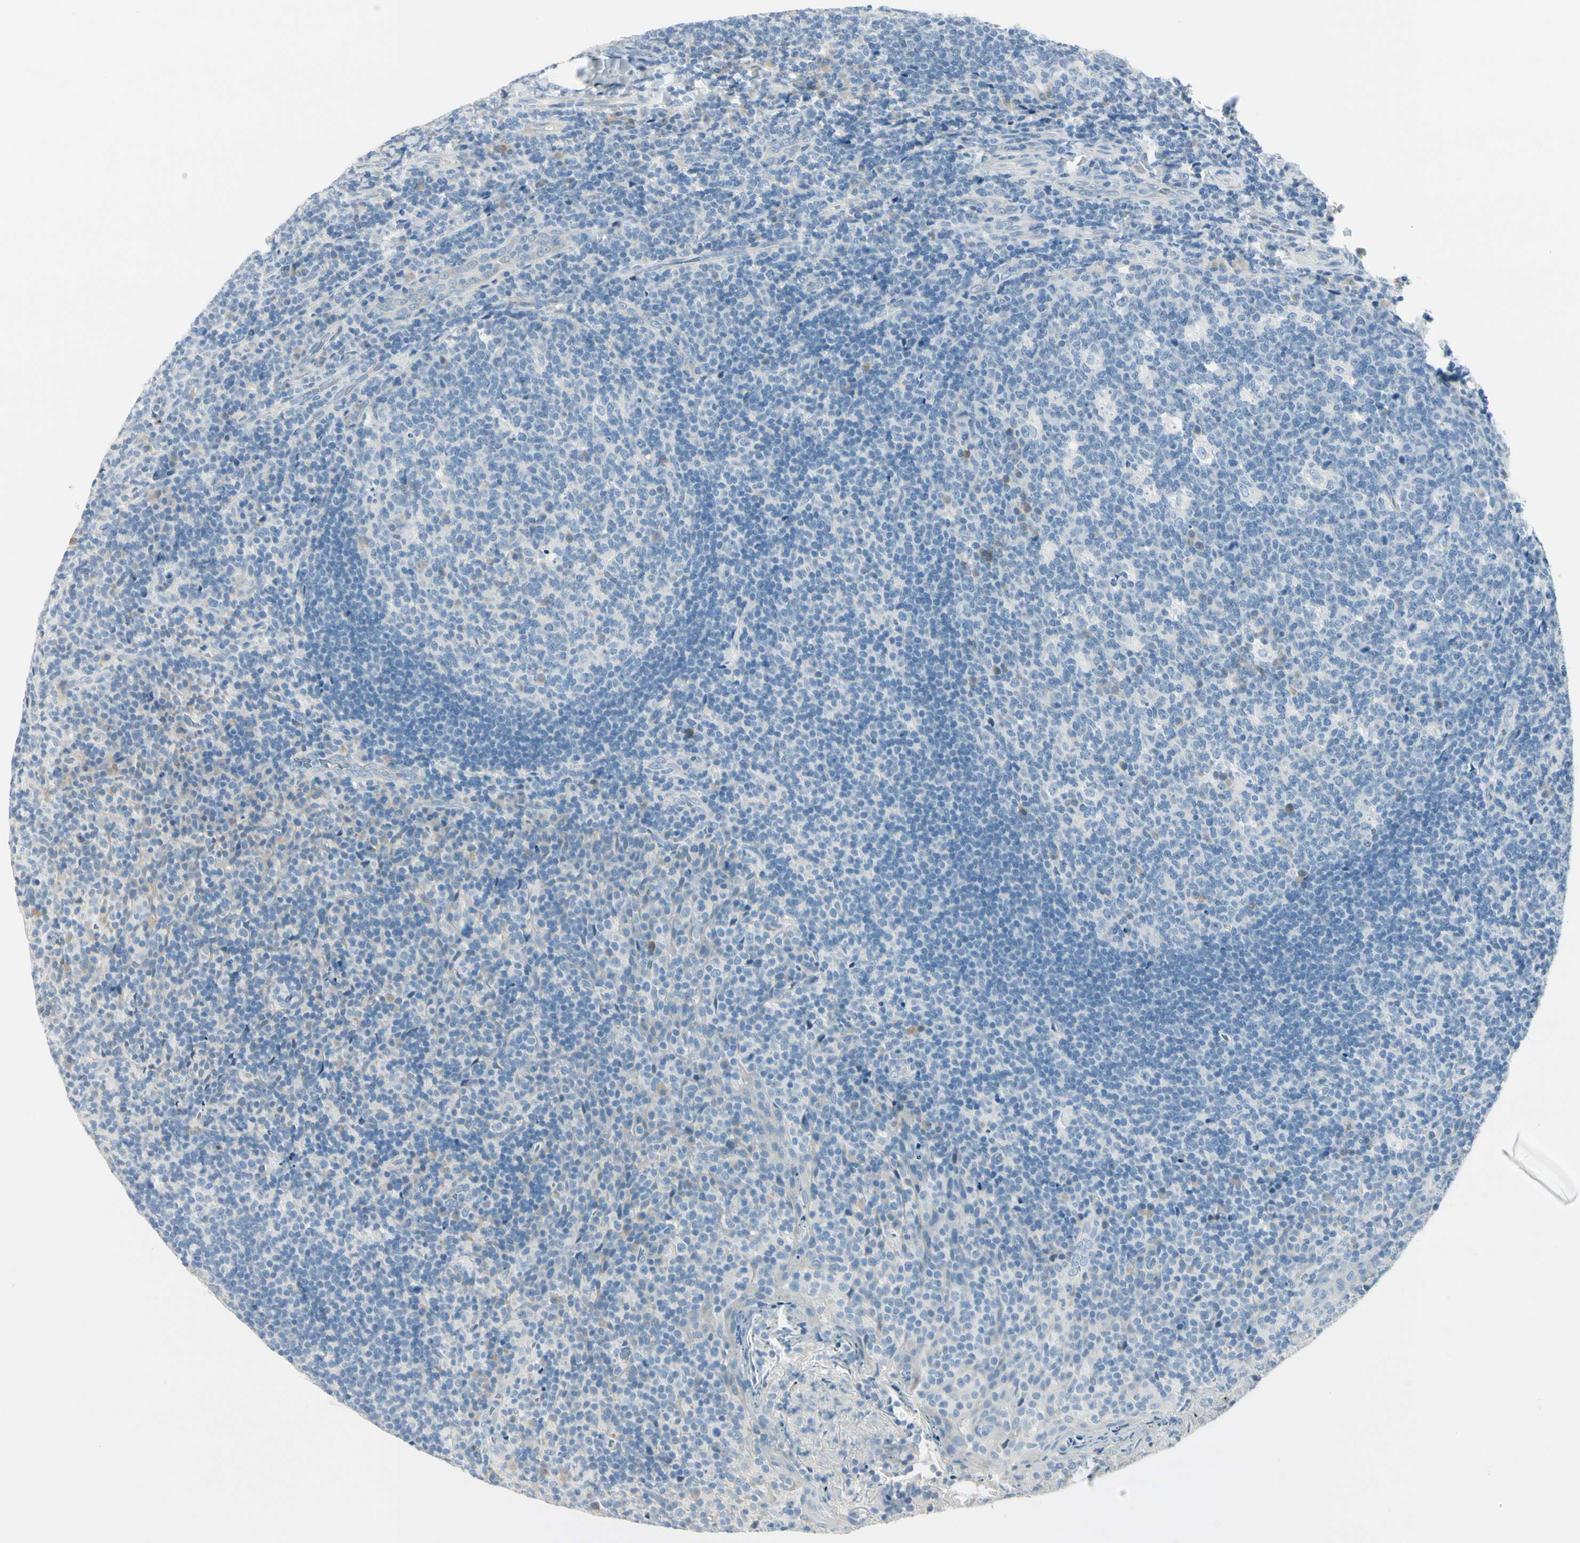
{"staining": {"intensity": "negative", "quantity": "none", "location": "none"}, "tissue": "tonsil", "cell_type": "Germinal center cells", "image_type": "normal", "snomed": [{"axis": "morphology", "description": "Normal tissue, NOS"}, {"axis": "topography", "description": "Tonsil"}], "caption": "An image of tonsil stained for a protein exhibits no brown staining in germinal center cells. (Stains: DAB (3,3'-diaminobenzidine) IHC with hematoxylin counter stain, Microscopy: brightfield microscopy at high magnification).", "gene": "SLC6A15", "patient": {"sex": "male", "age": 17}}